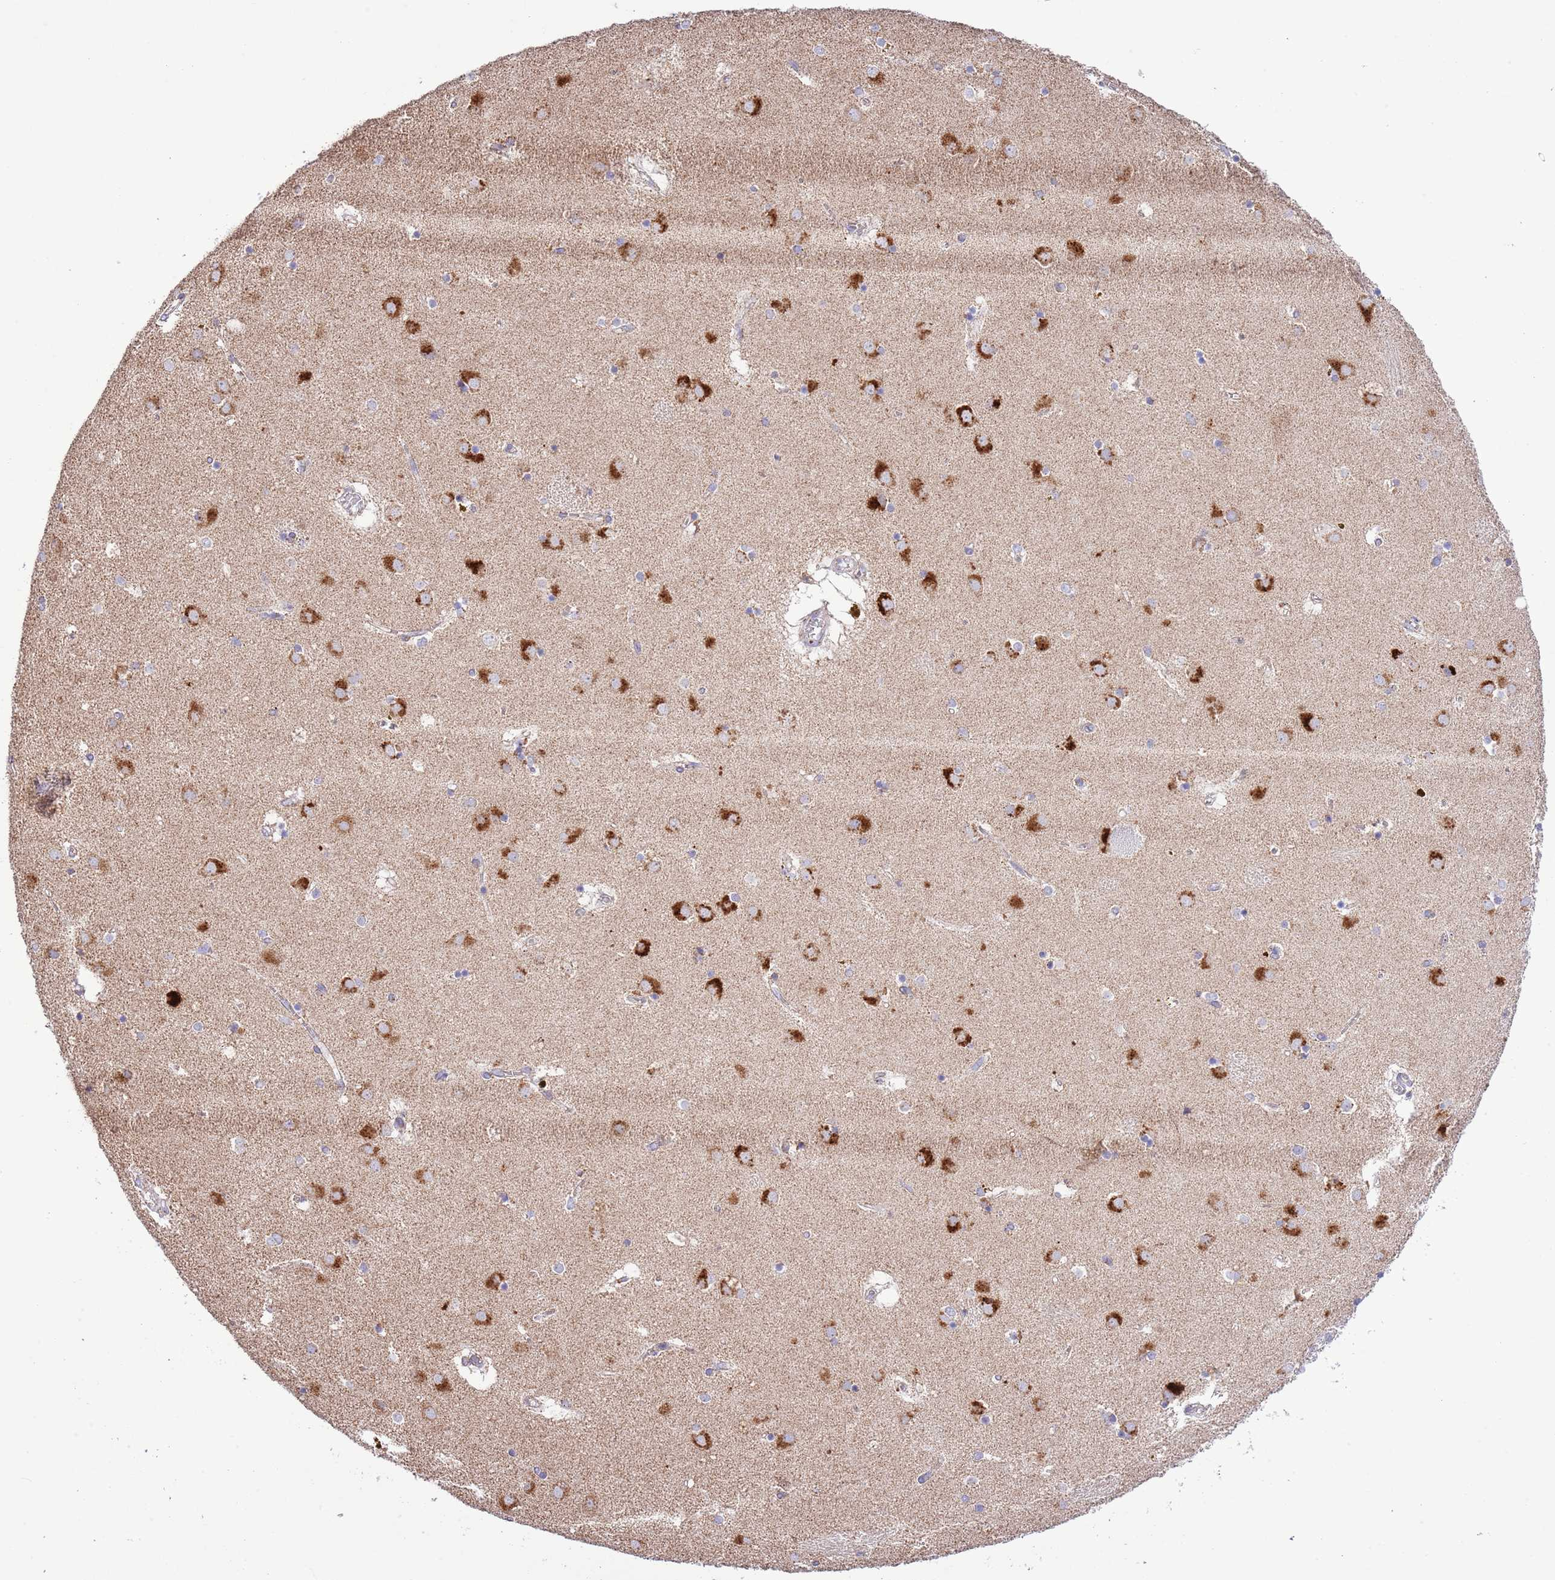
{"staining": {"intensity": "negative", "quantity": "none", "location": "none"}, "tissue": "caudate", "cell_type": "Glial cells", "image_type": "normal", "snomed": [{"axis": "morphology", "description": "Normal tissue, NOS"}, {"axis": "topography", "description": "Lateral ventricle wall"}], "caption": "Glial cells show no significant expression in unremarkable caudate.", "gene": "TEKTIP1", "patient": {"sex": "male", "age": 70}}